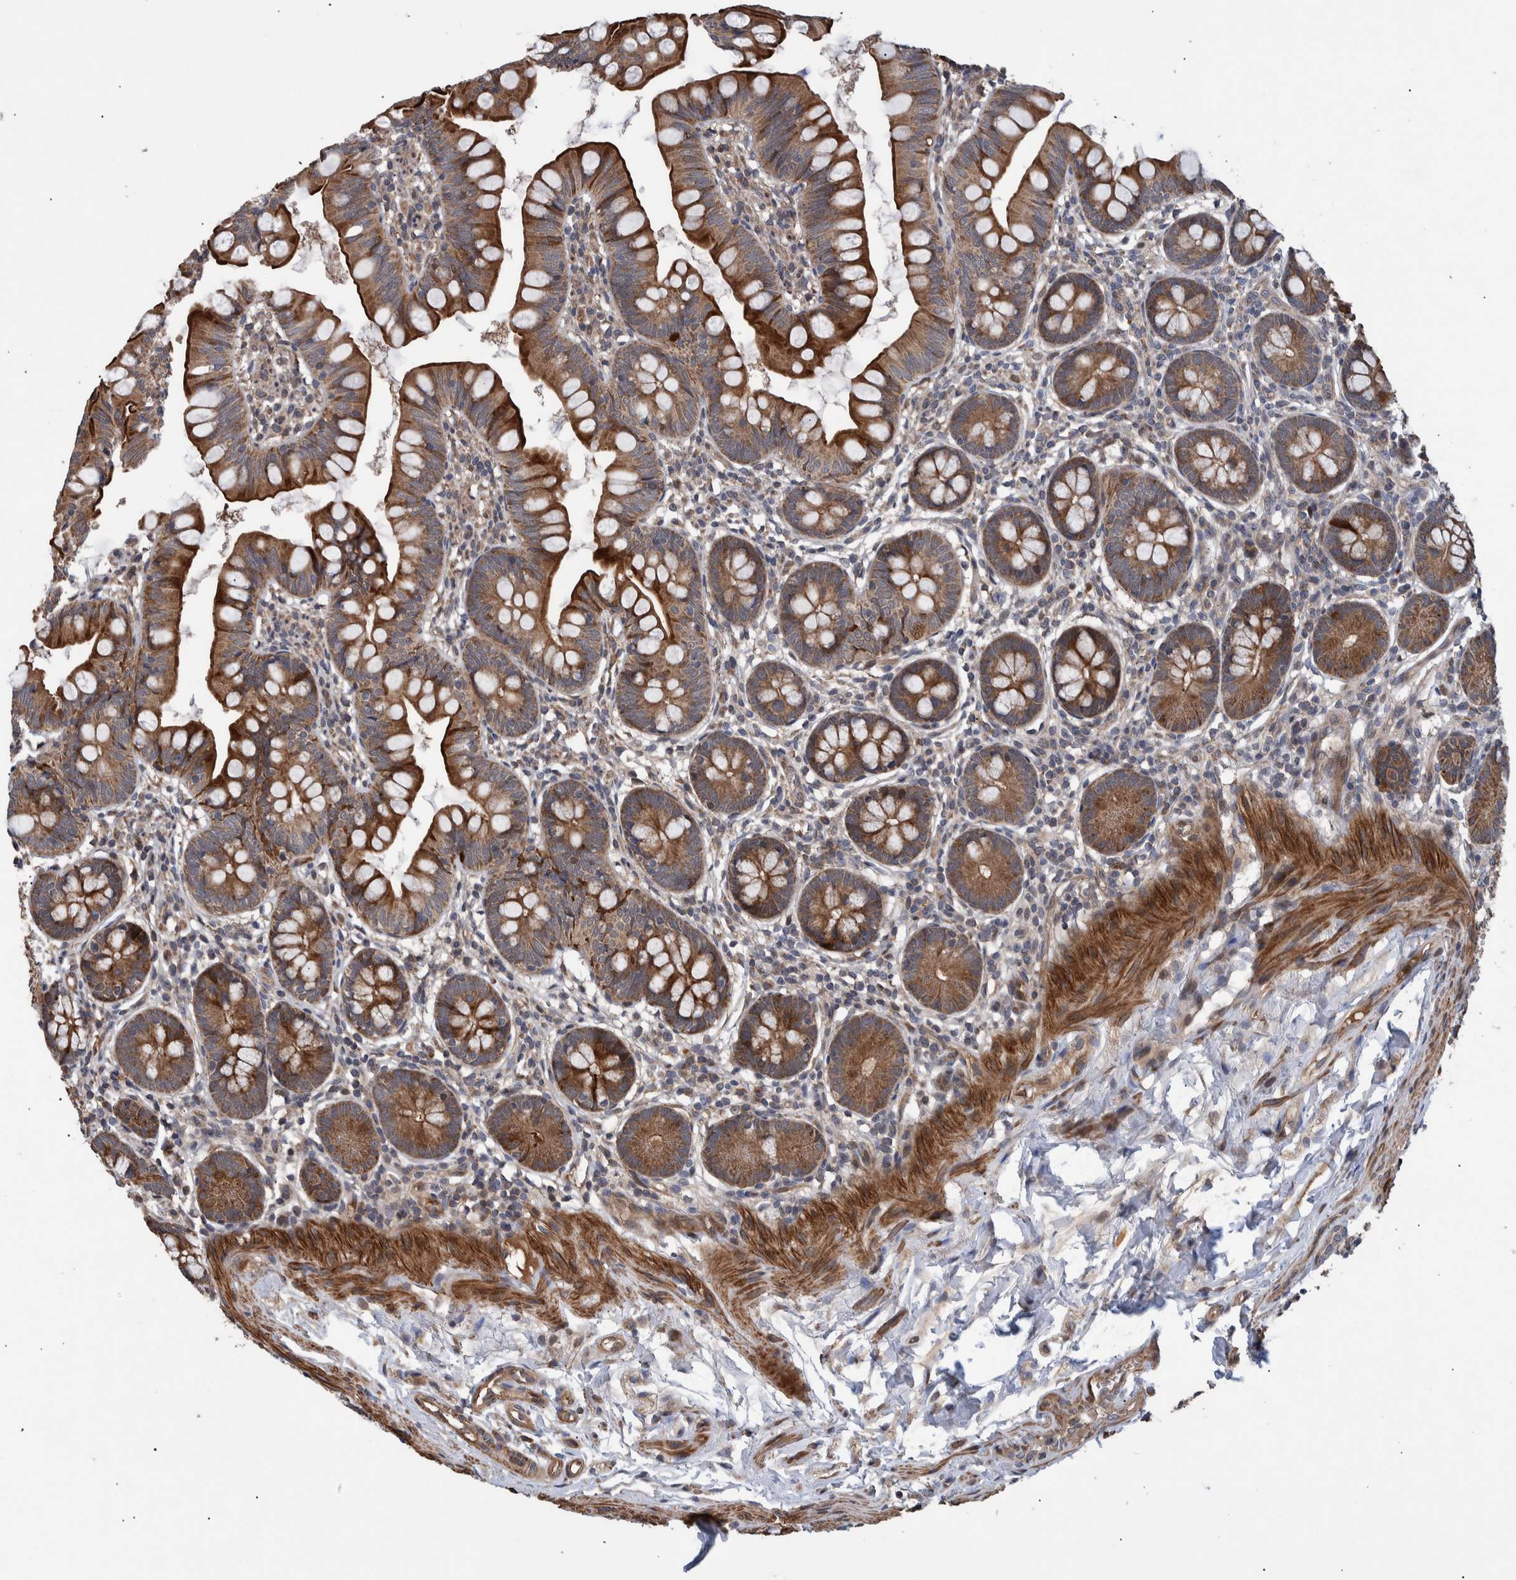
{"staining": {"intensity": "strong", "quantity": "25%-75%", "location": "cytoplasmic/membranous"}, "tissue": "small intestine", "cell_type": "Glandular cells", "image_type": "normal", "snomed": [{"axis": "morphology", "description": "Normal tissue, NOS"}, {"axis": "topography", "description": "Small intestine"}], "caption": "DAB (3,3'-diaminobenzidine) immunohistochemical staining of normal human small intestine shows strong cytoplasmic/membranous protein positivity in about 25%-75% of glandular cells.", "gene": "B3GNTL1", "patient": {"sex": "male", "age": 7}}